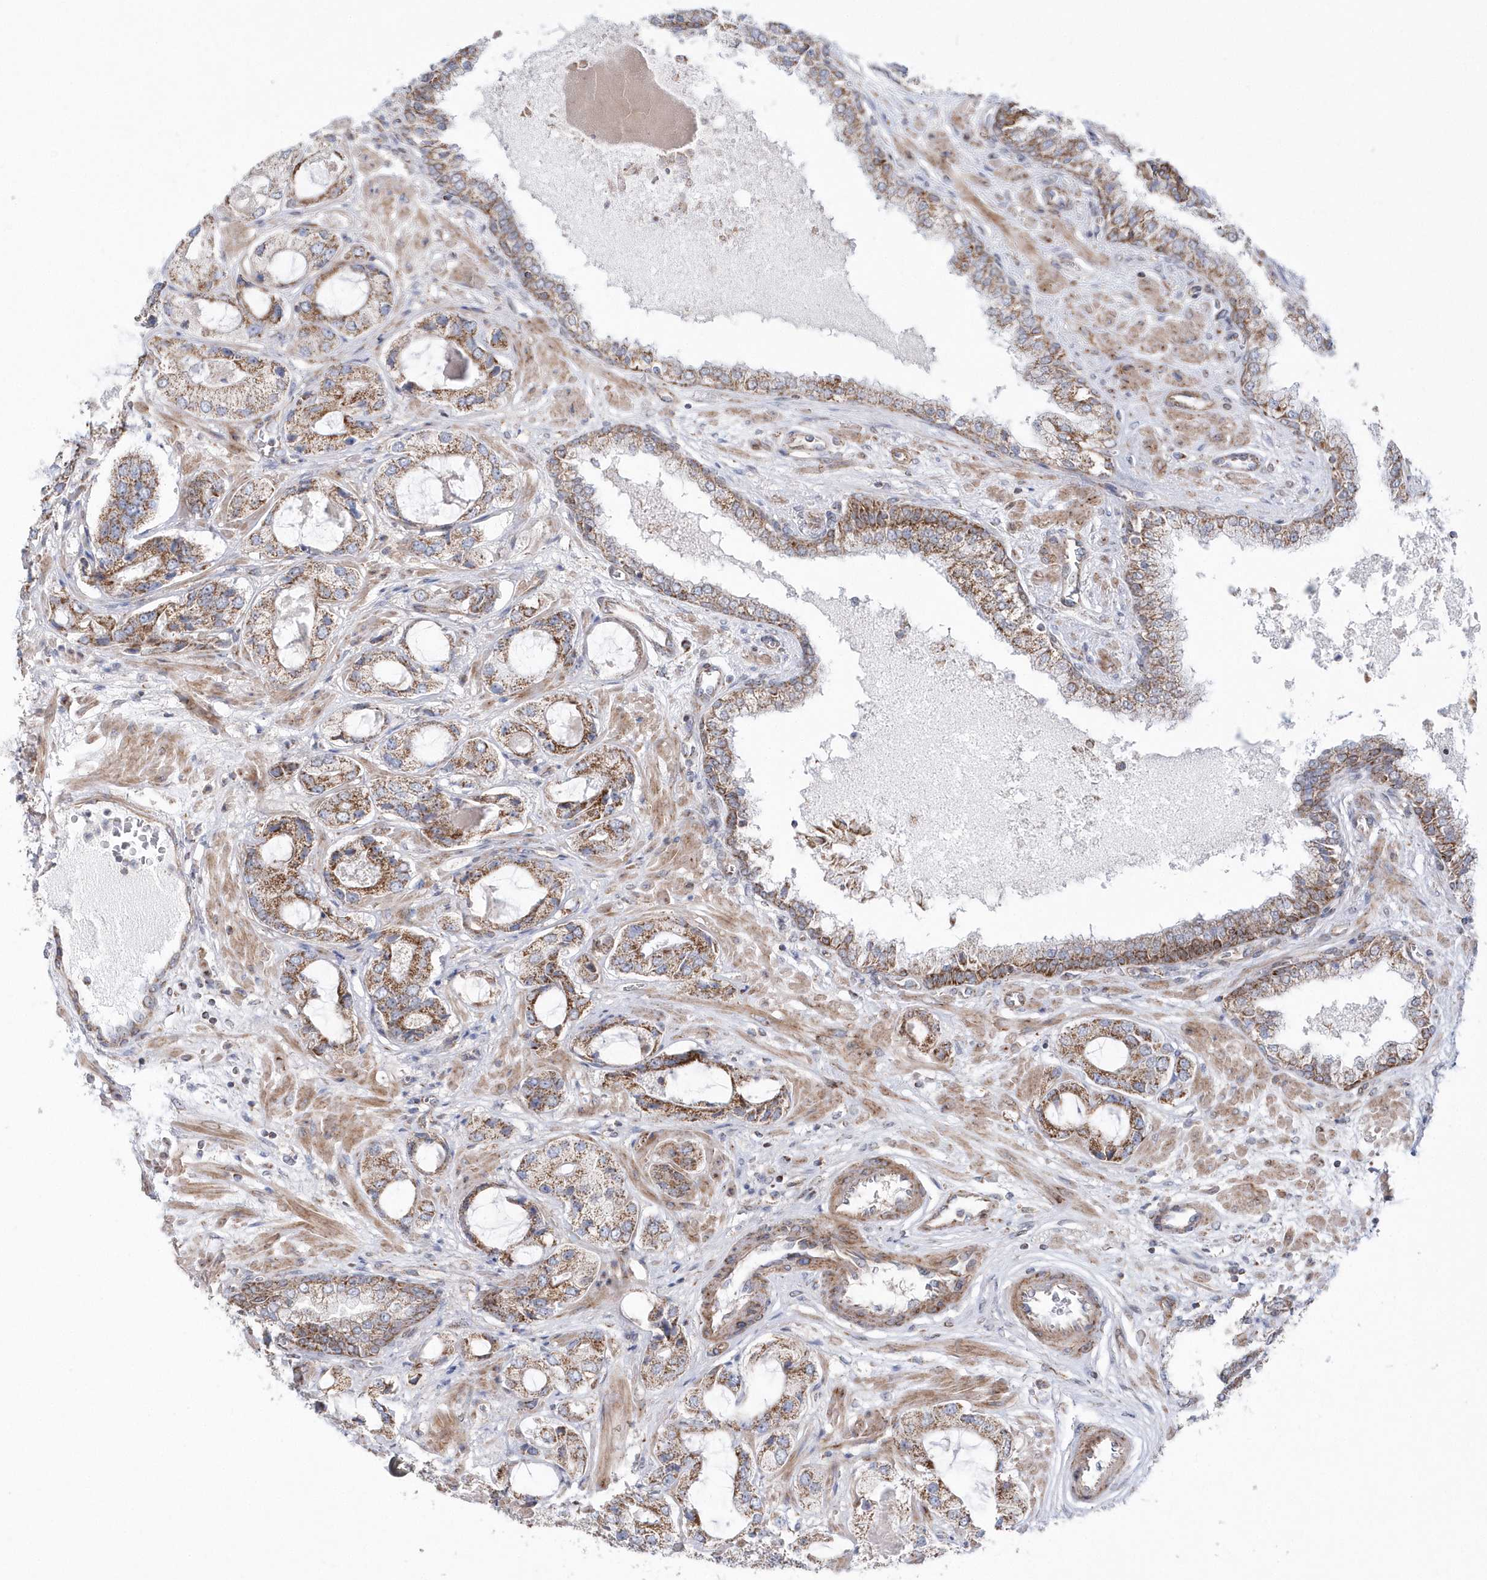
{"staining": {"intensity": "moderate", "quantity": ">75%", "location": "cytoplasmic/membranous"}, "tissue": "prostate cancer", "cell_type": "Tumor cells", "image_type": "cancer", "snomed": [{"axis": "morphology", "description": "Adenocarcinoma, High grade"}, {"axis": "topography", "description": "Prostate"}], "caption": "Immunohistochemical staining of human prostate cancer (high-grade adenocarcinoma) exhibits medium levels of moderate cytoplasmic/membranous protein positivity in approximately >75% of tumor cells.", "gene": "OPA1", "patient": {"sex": "male", "age": 59}}